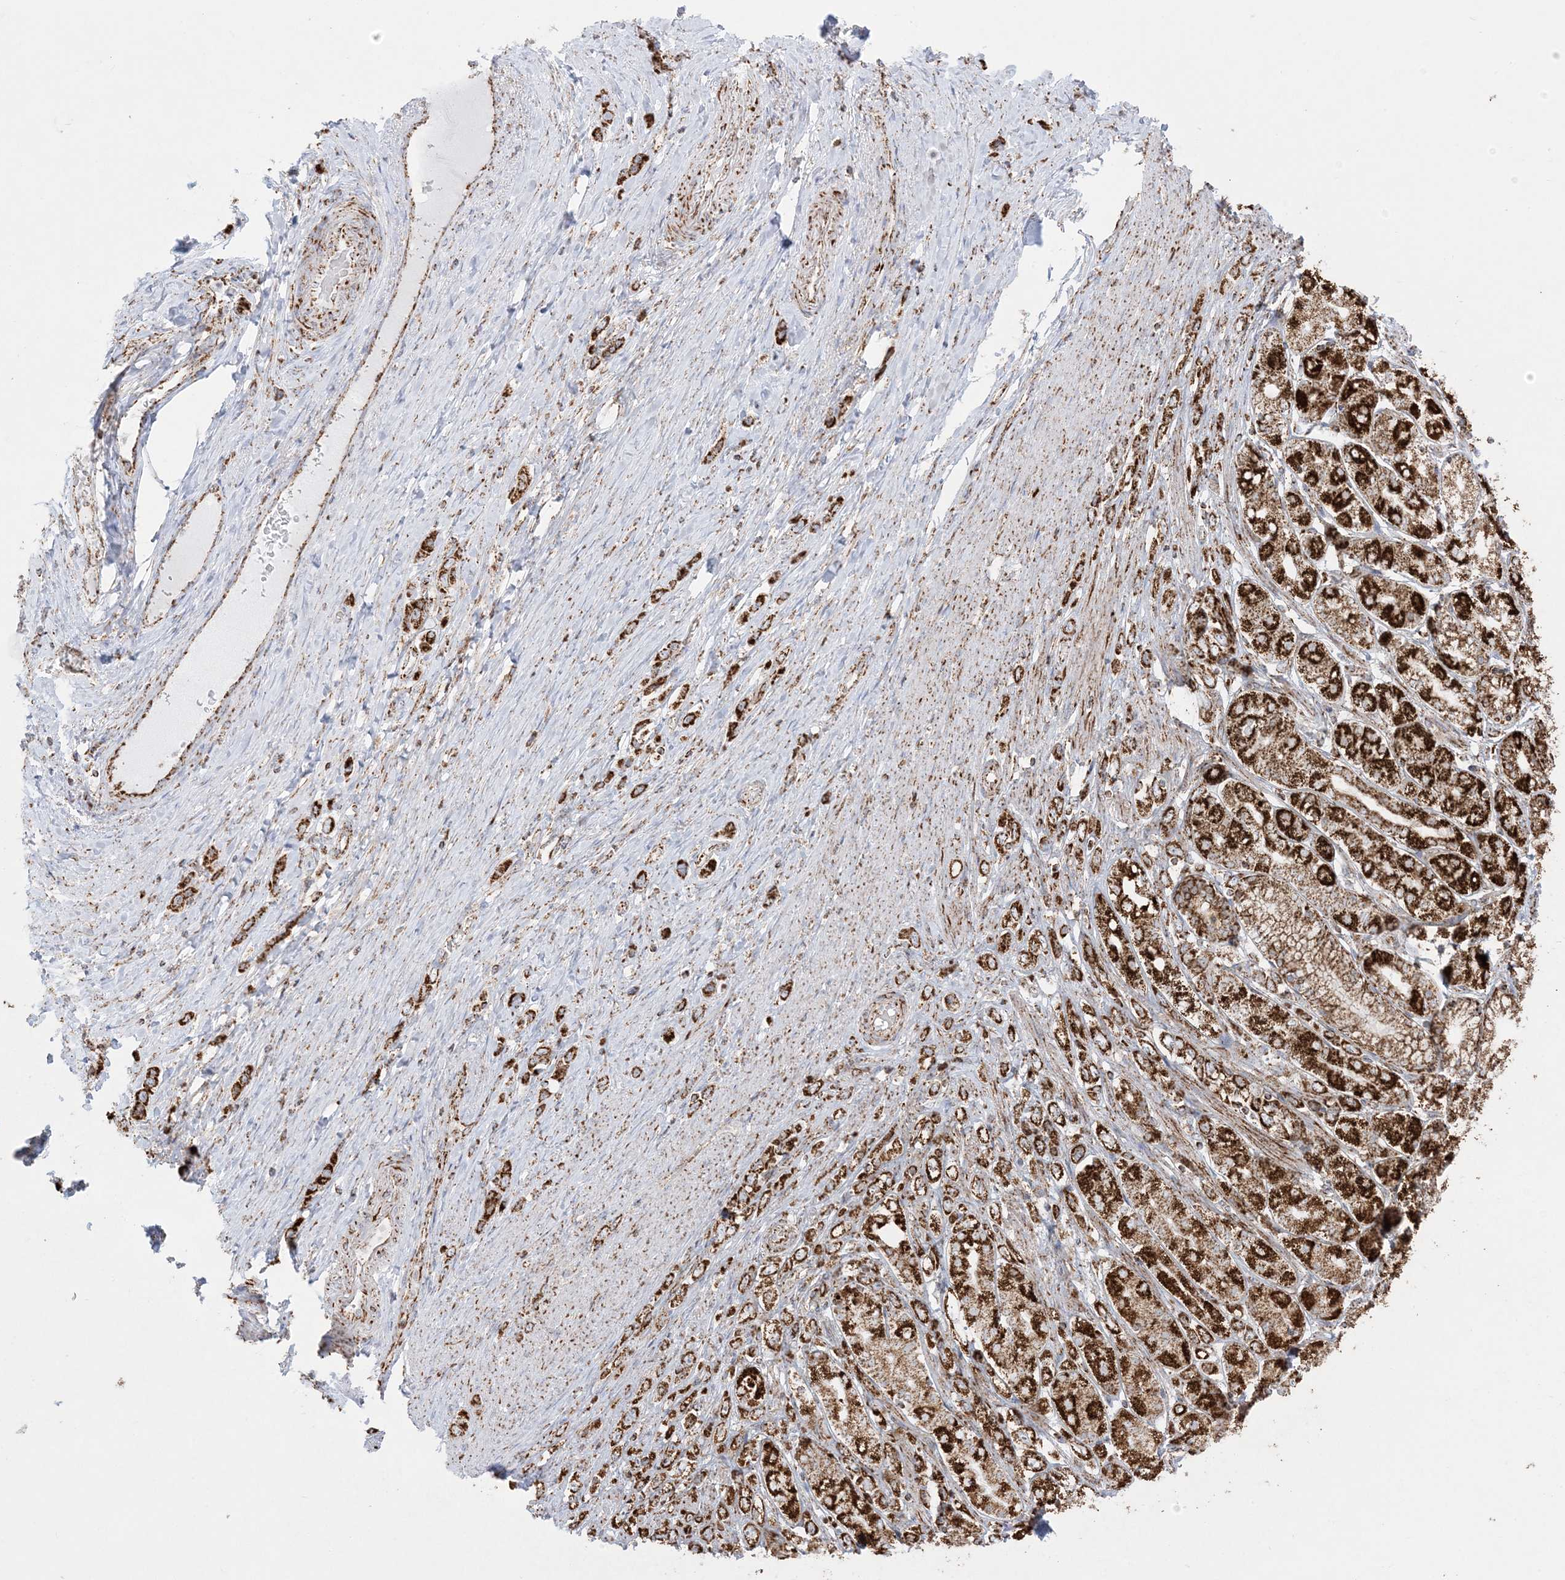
{"staining": {"intensity": "strong", "quantity": ">75%", "location": "cytoplasmic/membranous"}, "tissue": "stomach cancer", "cell_type": "Tumor cells", "image_type": "cancer", "snomed": [{"axis": "morphology", "description": "Adenocarcinoma, NOS"}, {"axis": "topography", "description": "Stomach"}], "caption": "Approximately >75% of tumor cells in human stomach cancer show strong cytoplasmic/membranous protein expression as visualized by brown immunohistochemical staining.", "gene": "MRPS36", "patient": {"sex": "female", "age": 65}}